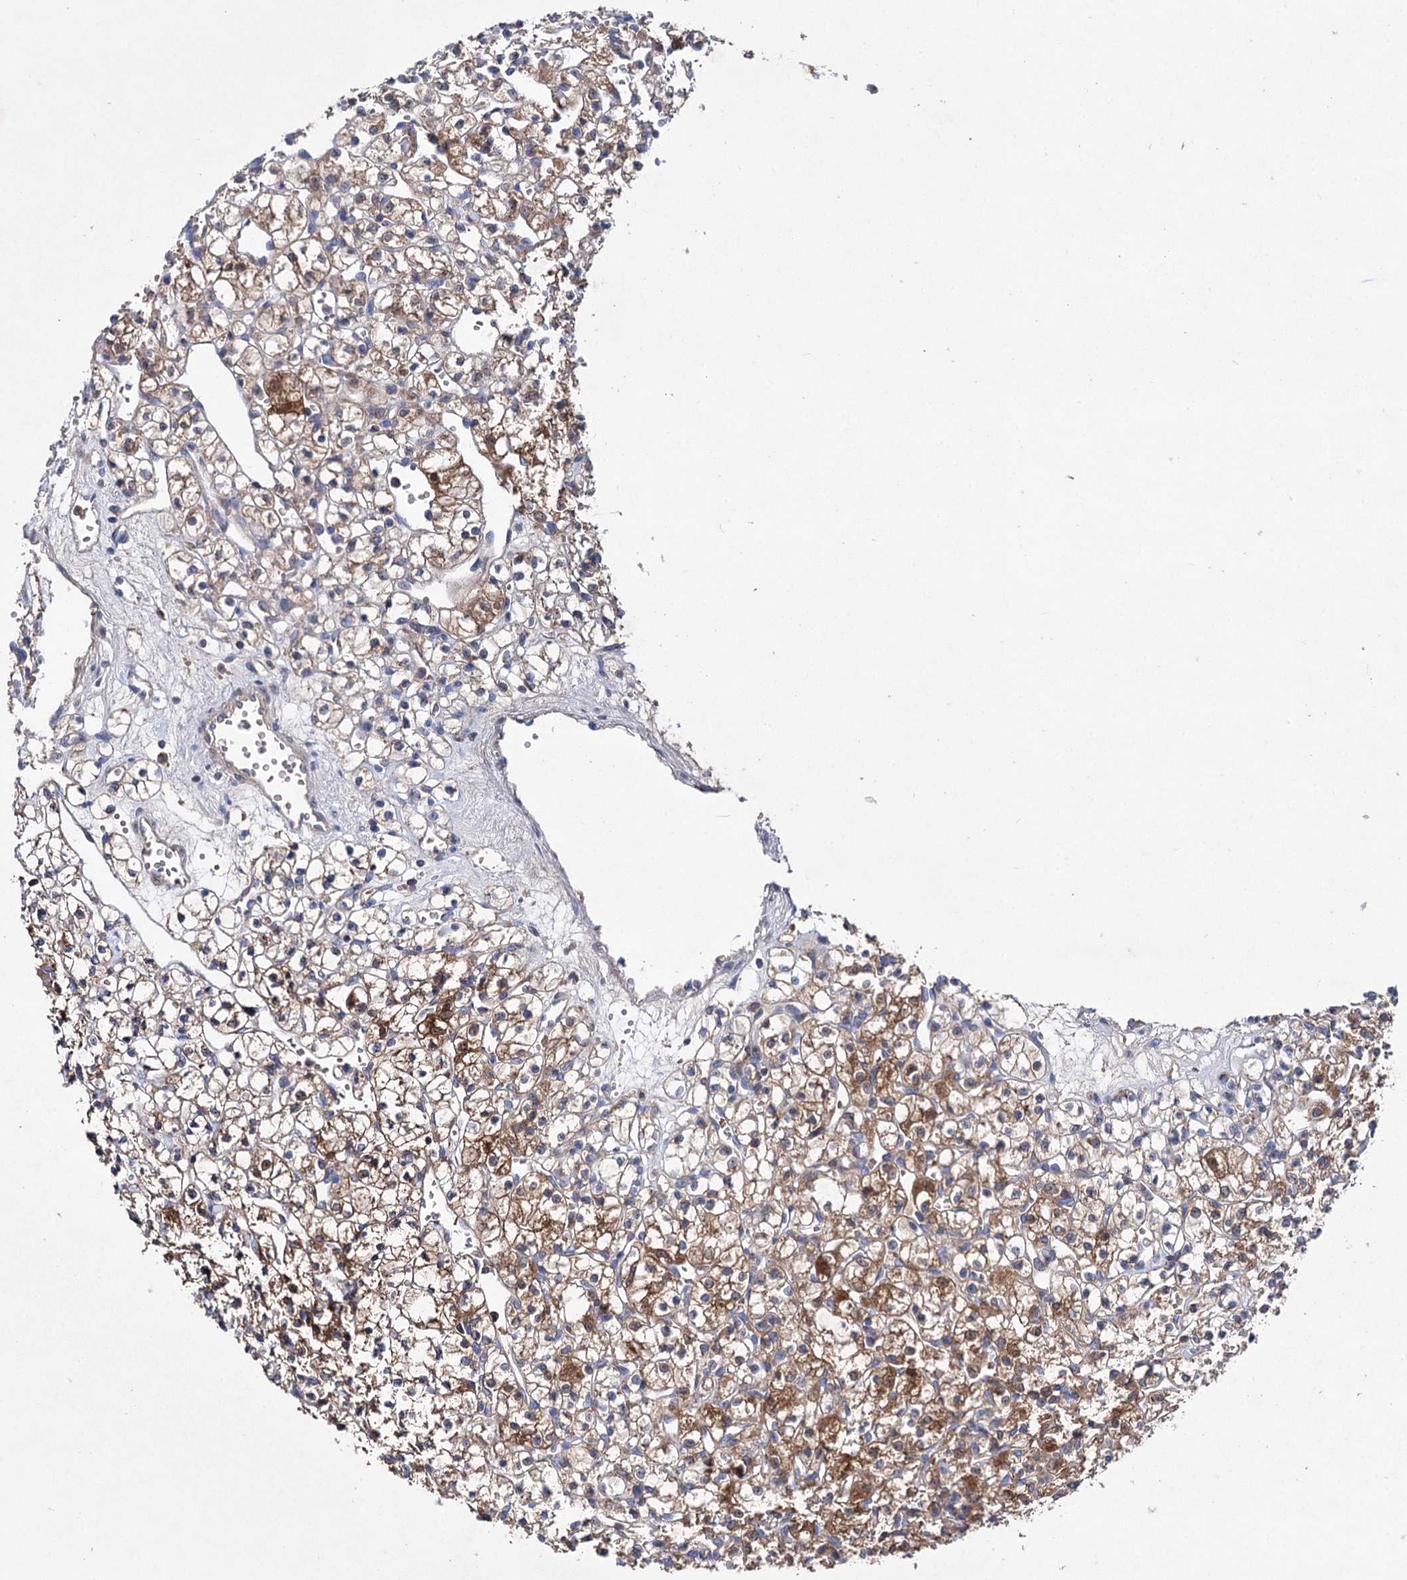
{"staining": {"intensity": "moderate", "quantity": ">75%", "location": "cytoplasmic/membranous"}, "tissue": "renal cancer", "cell_type": "Tumor cells", "image_type": "cancer", "snomed": [{"axis": "morphology", "description": "Adenocarcinoma, NOS"}, {"axis": "topography", "description": "Kidney"}], "caption": "Moderate cytoplasmic/membranous expression is appreciated in approximately >75% of tumor cells in adenocarcinoma (renal).", "gene": "CLPB", "patient": {"sex": "female", "age": 59}}